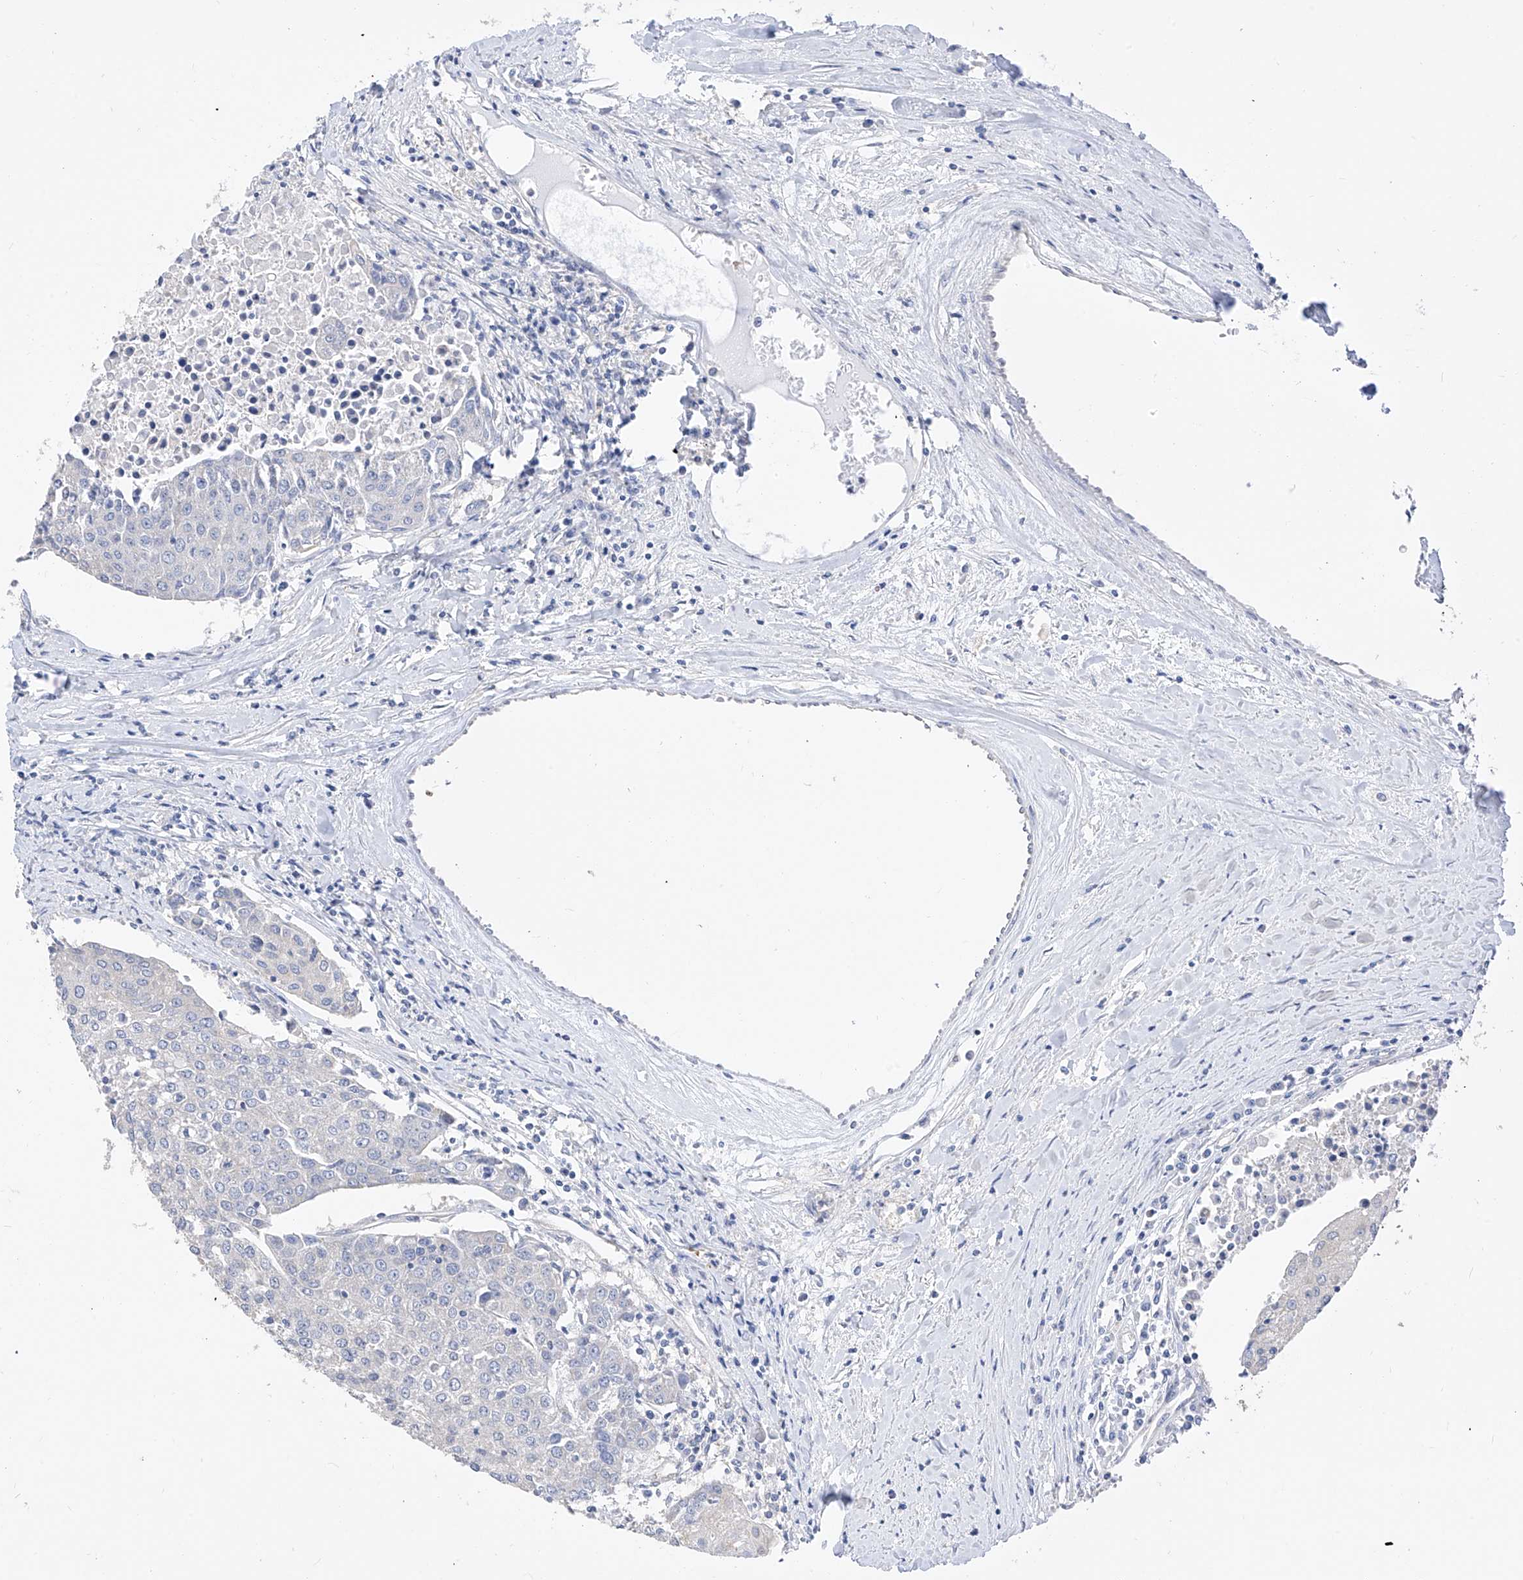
{"staining": {"intensity": "negative", "quantity": "none", "location": "none"}, "tissue": "urothelial cancer", "cell_type": "Tumor cells", "image_type": "cancer", "snomed": [{"axis": "morphology", "description": "Urothelial carcinoma, High grade"}, {"axis": "topography", "description": "Urinary bladder"}], "caption": "Photomicrograph shows no significant protein expression in tumor cells of high-grade urothelial carcinoma.", "gene": "ZZEF1", "patient": {"sex": "female", "age": 85}}